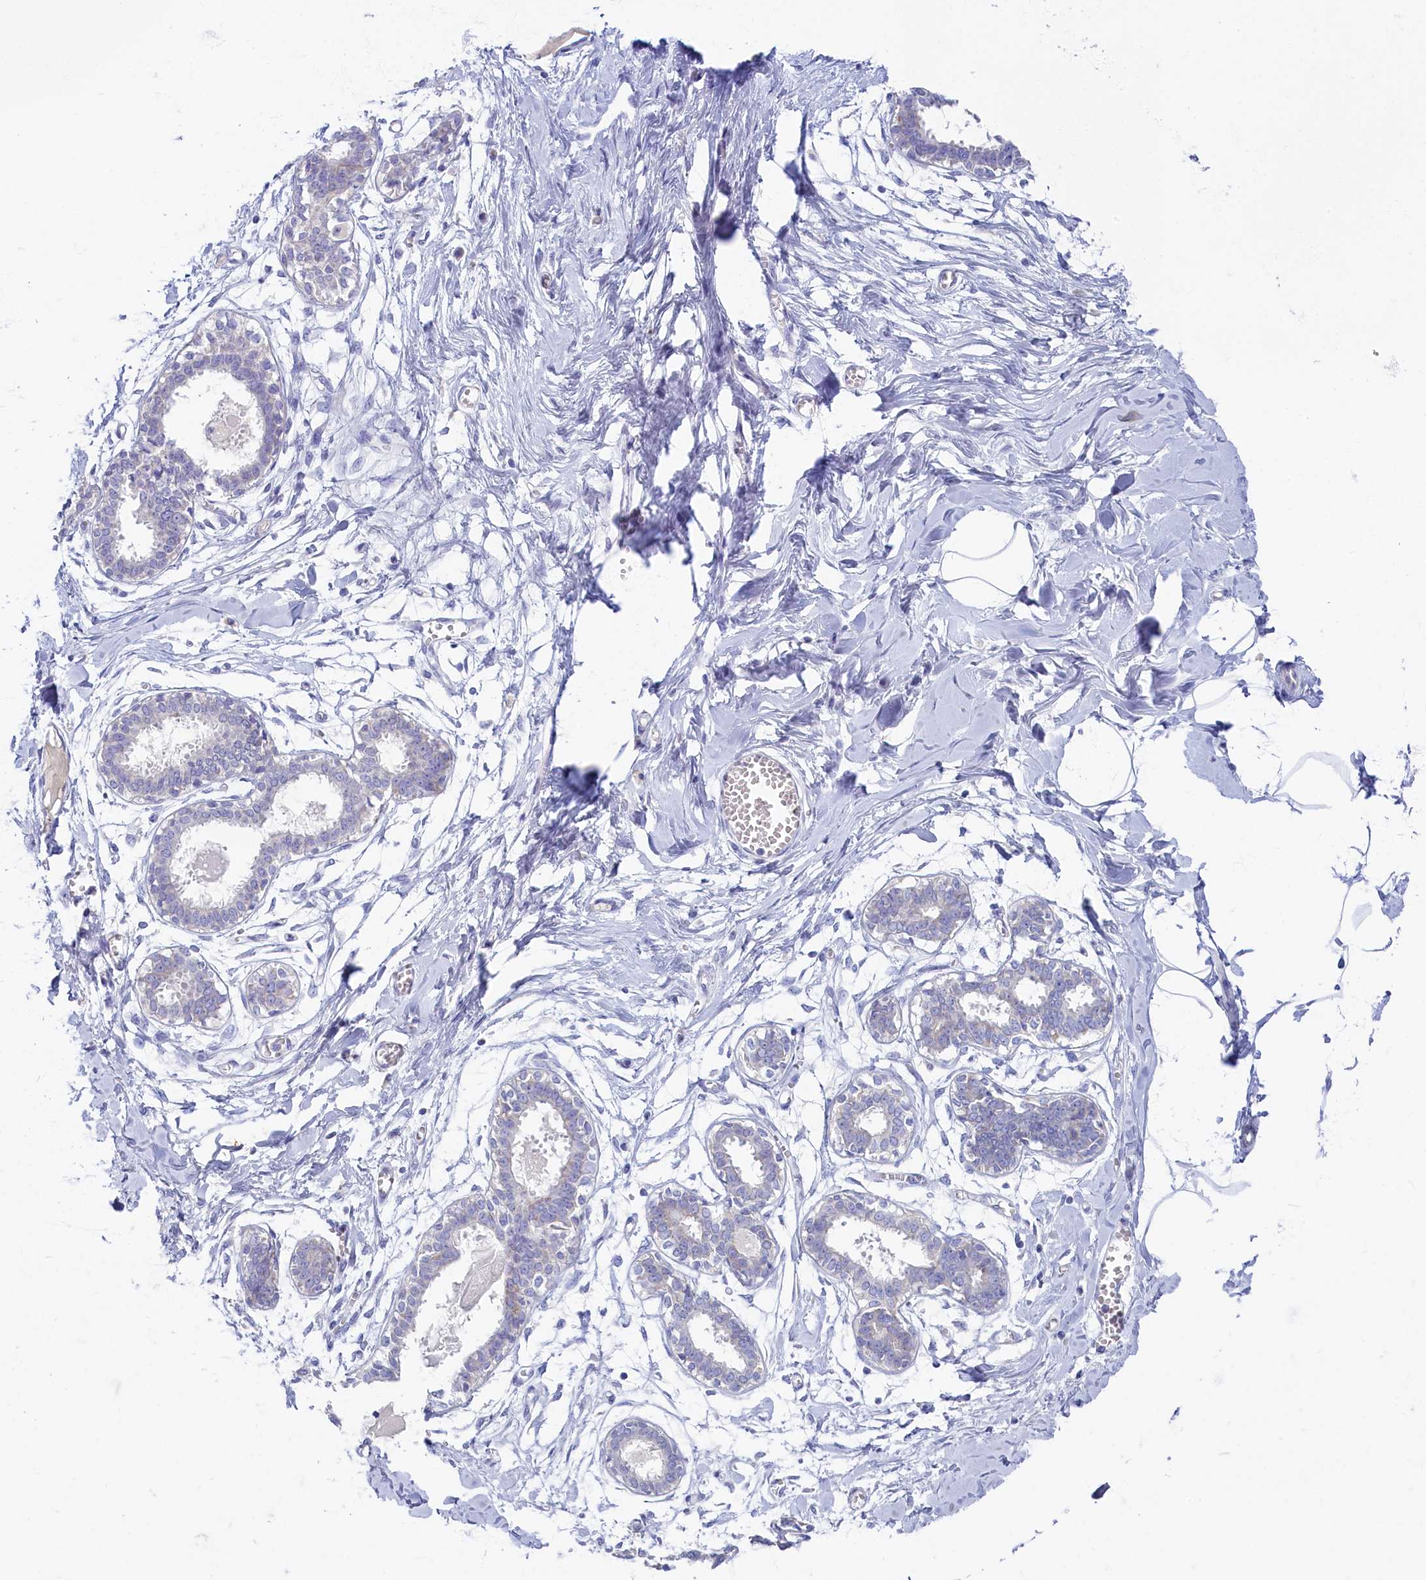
{"staining": {"intensity": "negative", "quantity": "none", "location": "none"}, "tissue": "breast", "cell_type": "Adipocytes", "image_type": "normal", "snomed": [{"axis": "morphology", "description": "Normal tissue, NOS"}, {"axis": "topography", "description": "Breast"}], "caption": "Immunohistochemistry of benign breast displays no positivity in adipocytes.", "gene": "OCIAD2", "patient": {"sex": "female", "age": 27}}